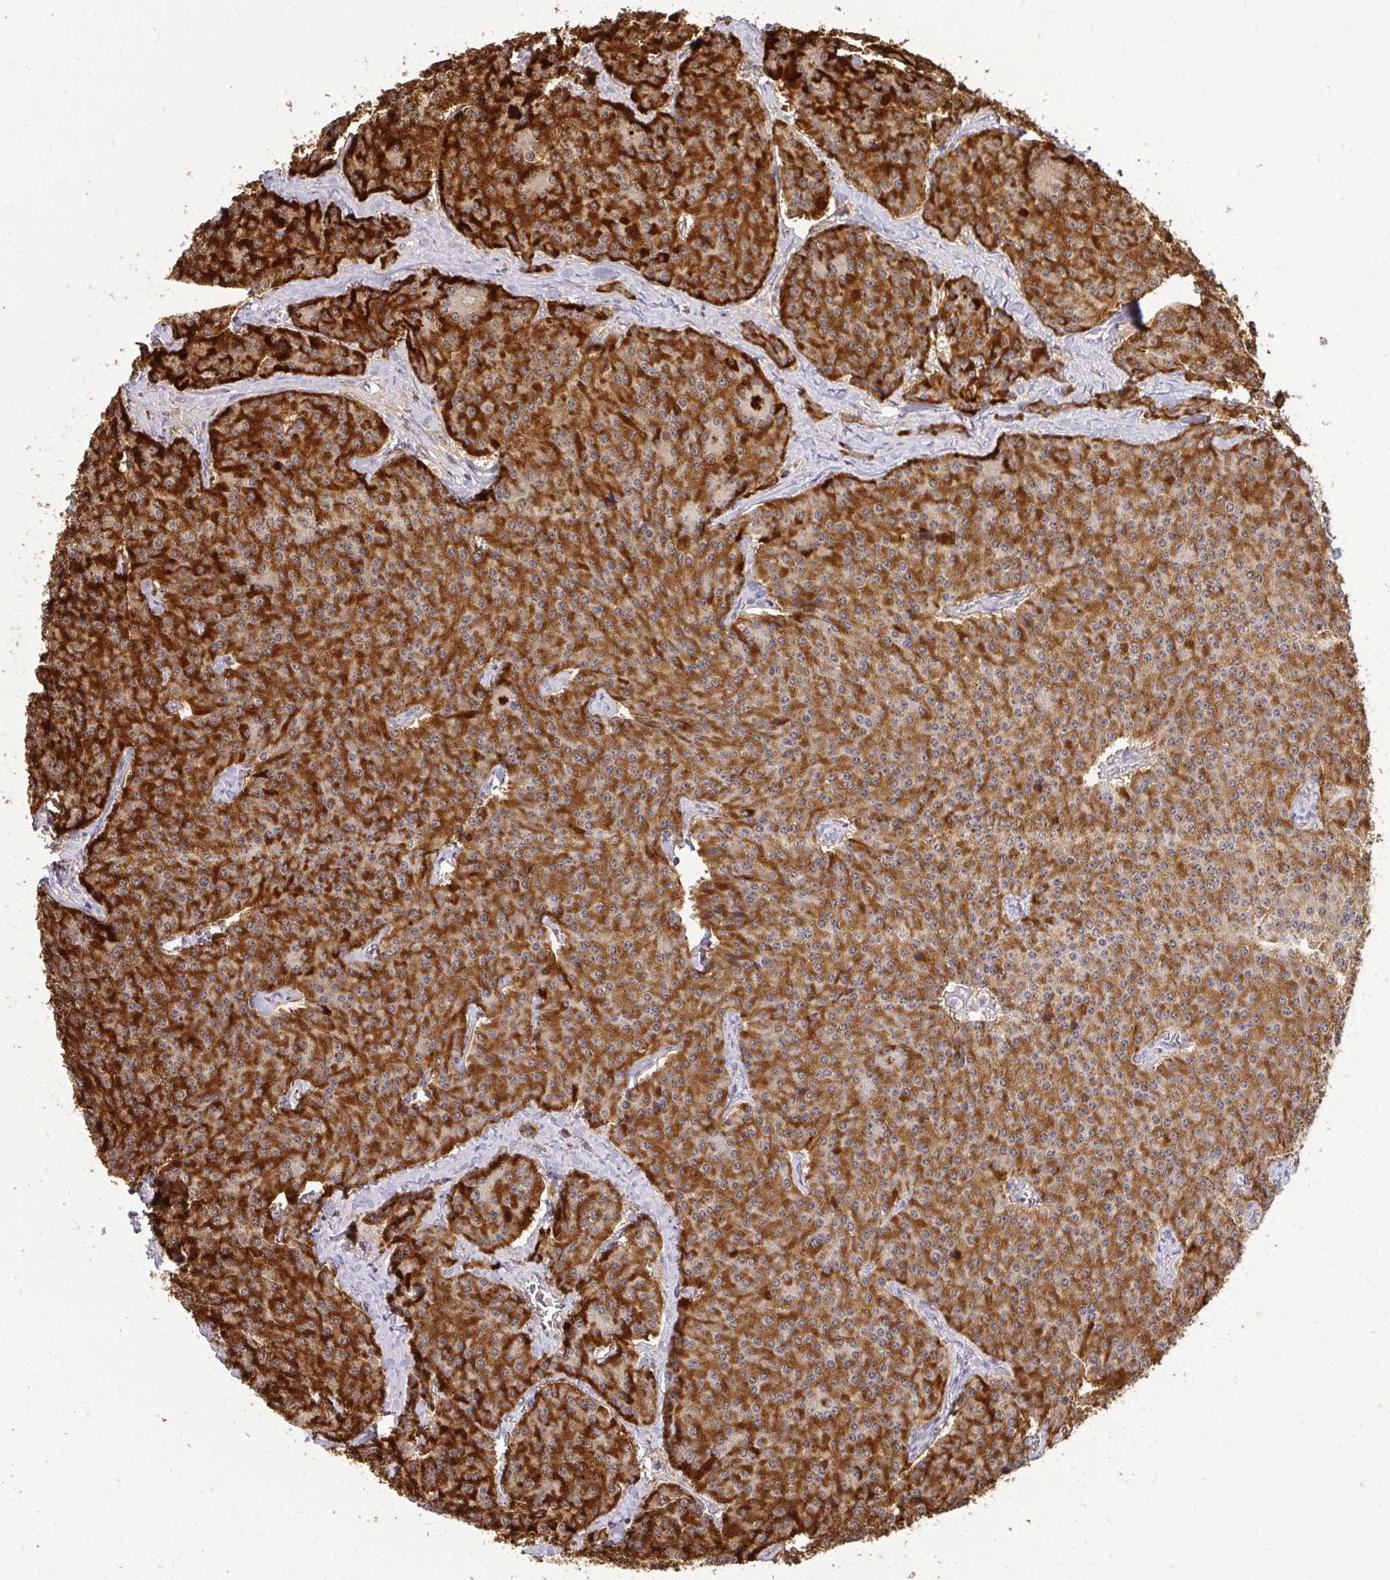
{"staining": {"intensity": "strong", "quantity": ">75%", "location": "cytoplasmic/membranous"}, "tissue": "carcinoid", "cell_type": "Tumor cells", "image_type": "cancer", "snomed": [{"axis": "morphology", "description": "Carcinoid, malignant, NOS"}, {"axis": "topography", "description": "Small intestine"}], "caption": "Immunohistochemistry histopathology image of neoplastic tissue: carcinoid (malignant) stained using immunohistochemistry exhibits high levels of strong protein expression localized specifically in the cytoplasmic/membranous of tumor cells, appearing as a cytoplasmic/membranous brown color.", "gene": "HDHD2", "patient": {"sex": "female", "age": 64}}